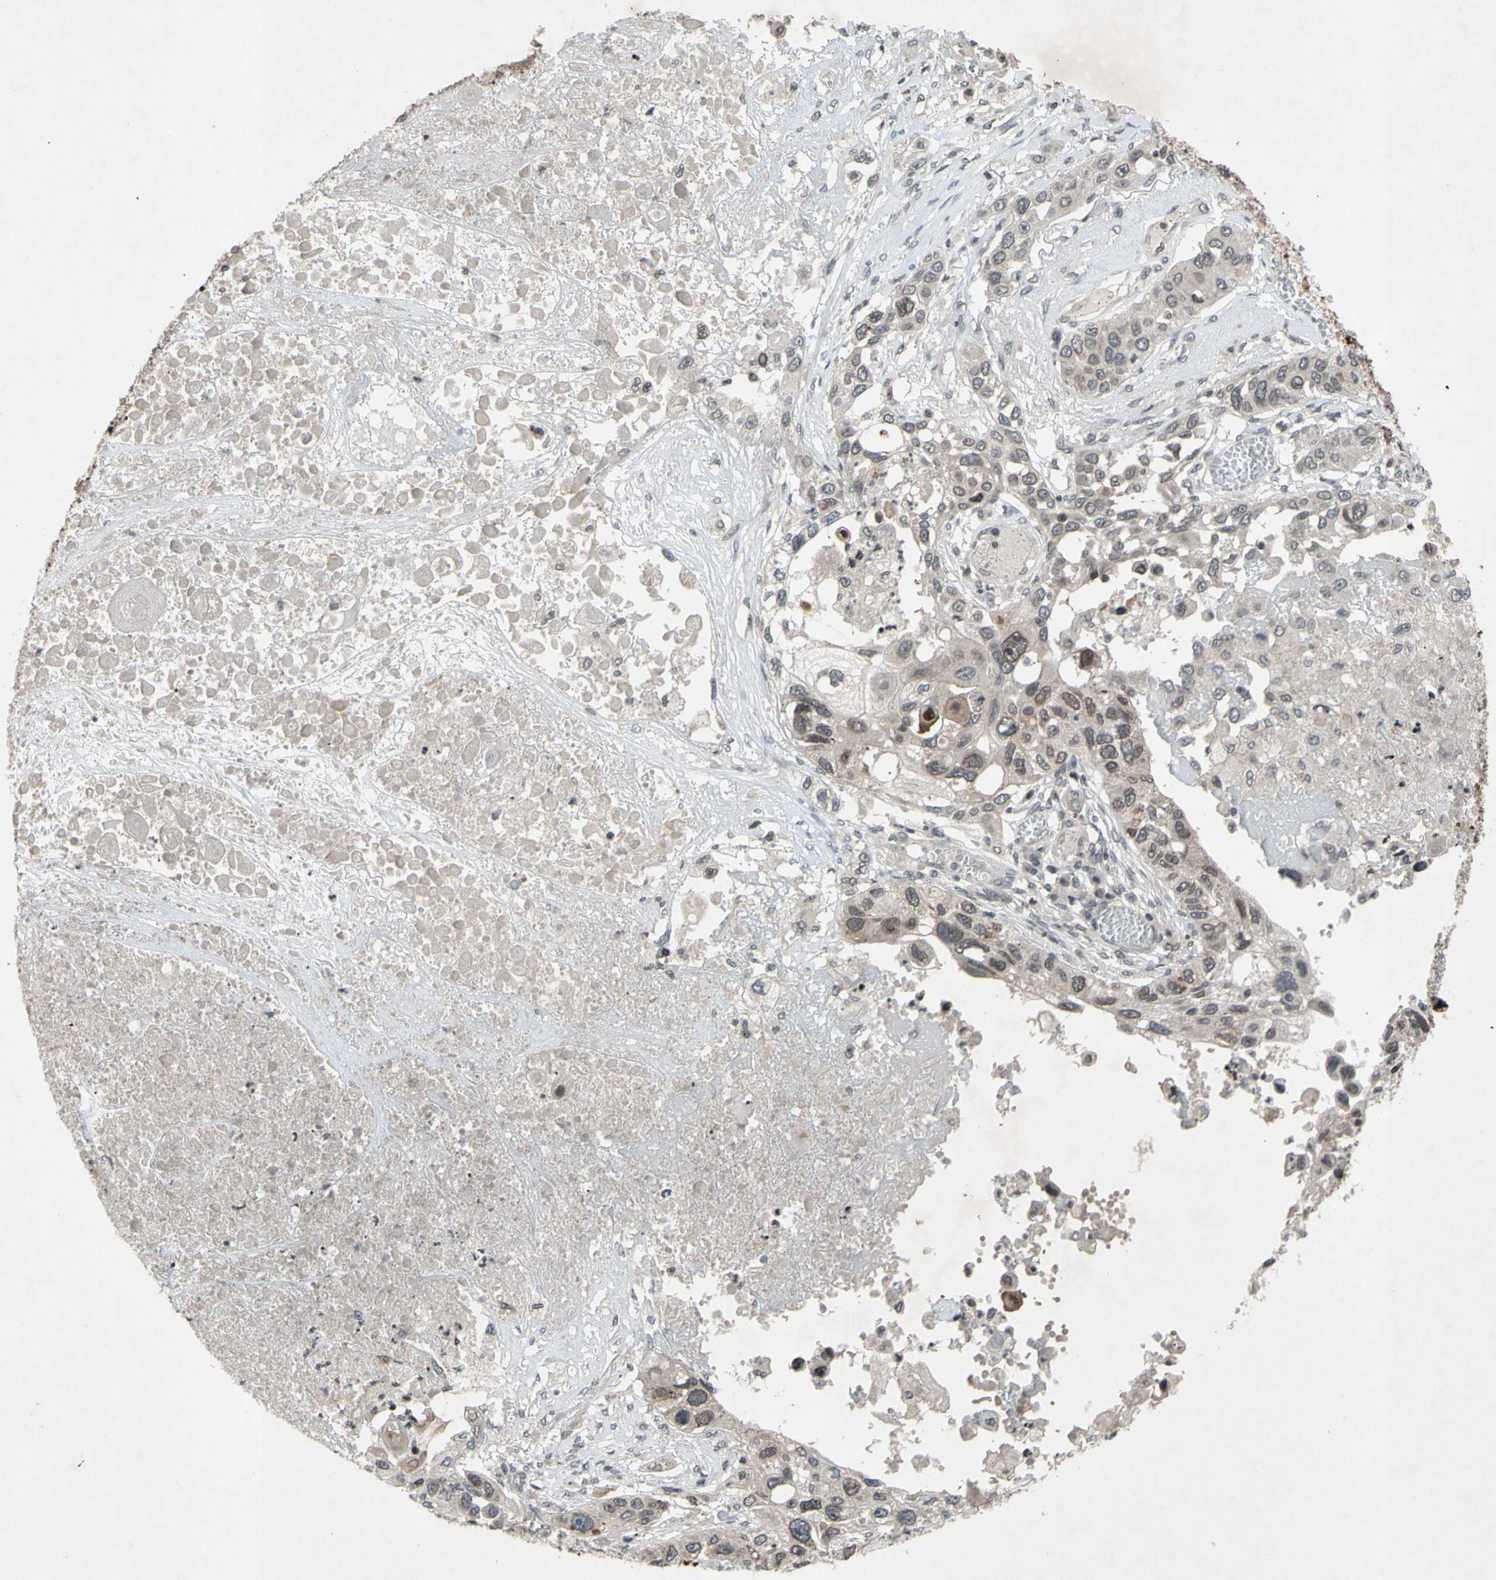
{"staining": {"intensity": "weak", "quantity": "25%-75%", "location": "cytoplasmic/membranous,nuclear"}, "tissue": "lung cancer", "cell_type": "Tumor cells", "image_type": "cancer", "snomed": [{"axis": "morphology", "description": "Squamous cell carcinoma, NOS"}, {"axis": "topography", "description": "Lung"}], "caption": "Protein analysis of lung cancer tissue exhibits weak cytoplasmic/membranous and nuclear staining in approximately 25%-75% of tumor cells. (IHC, brightfield microscopy, high magnification).", "gene": "XPO1", "patient": {"sex": "male", "age": 71}}